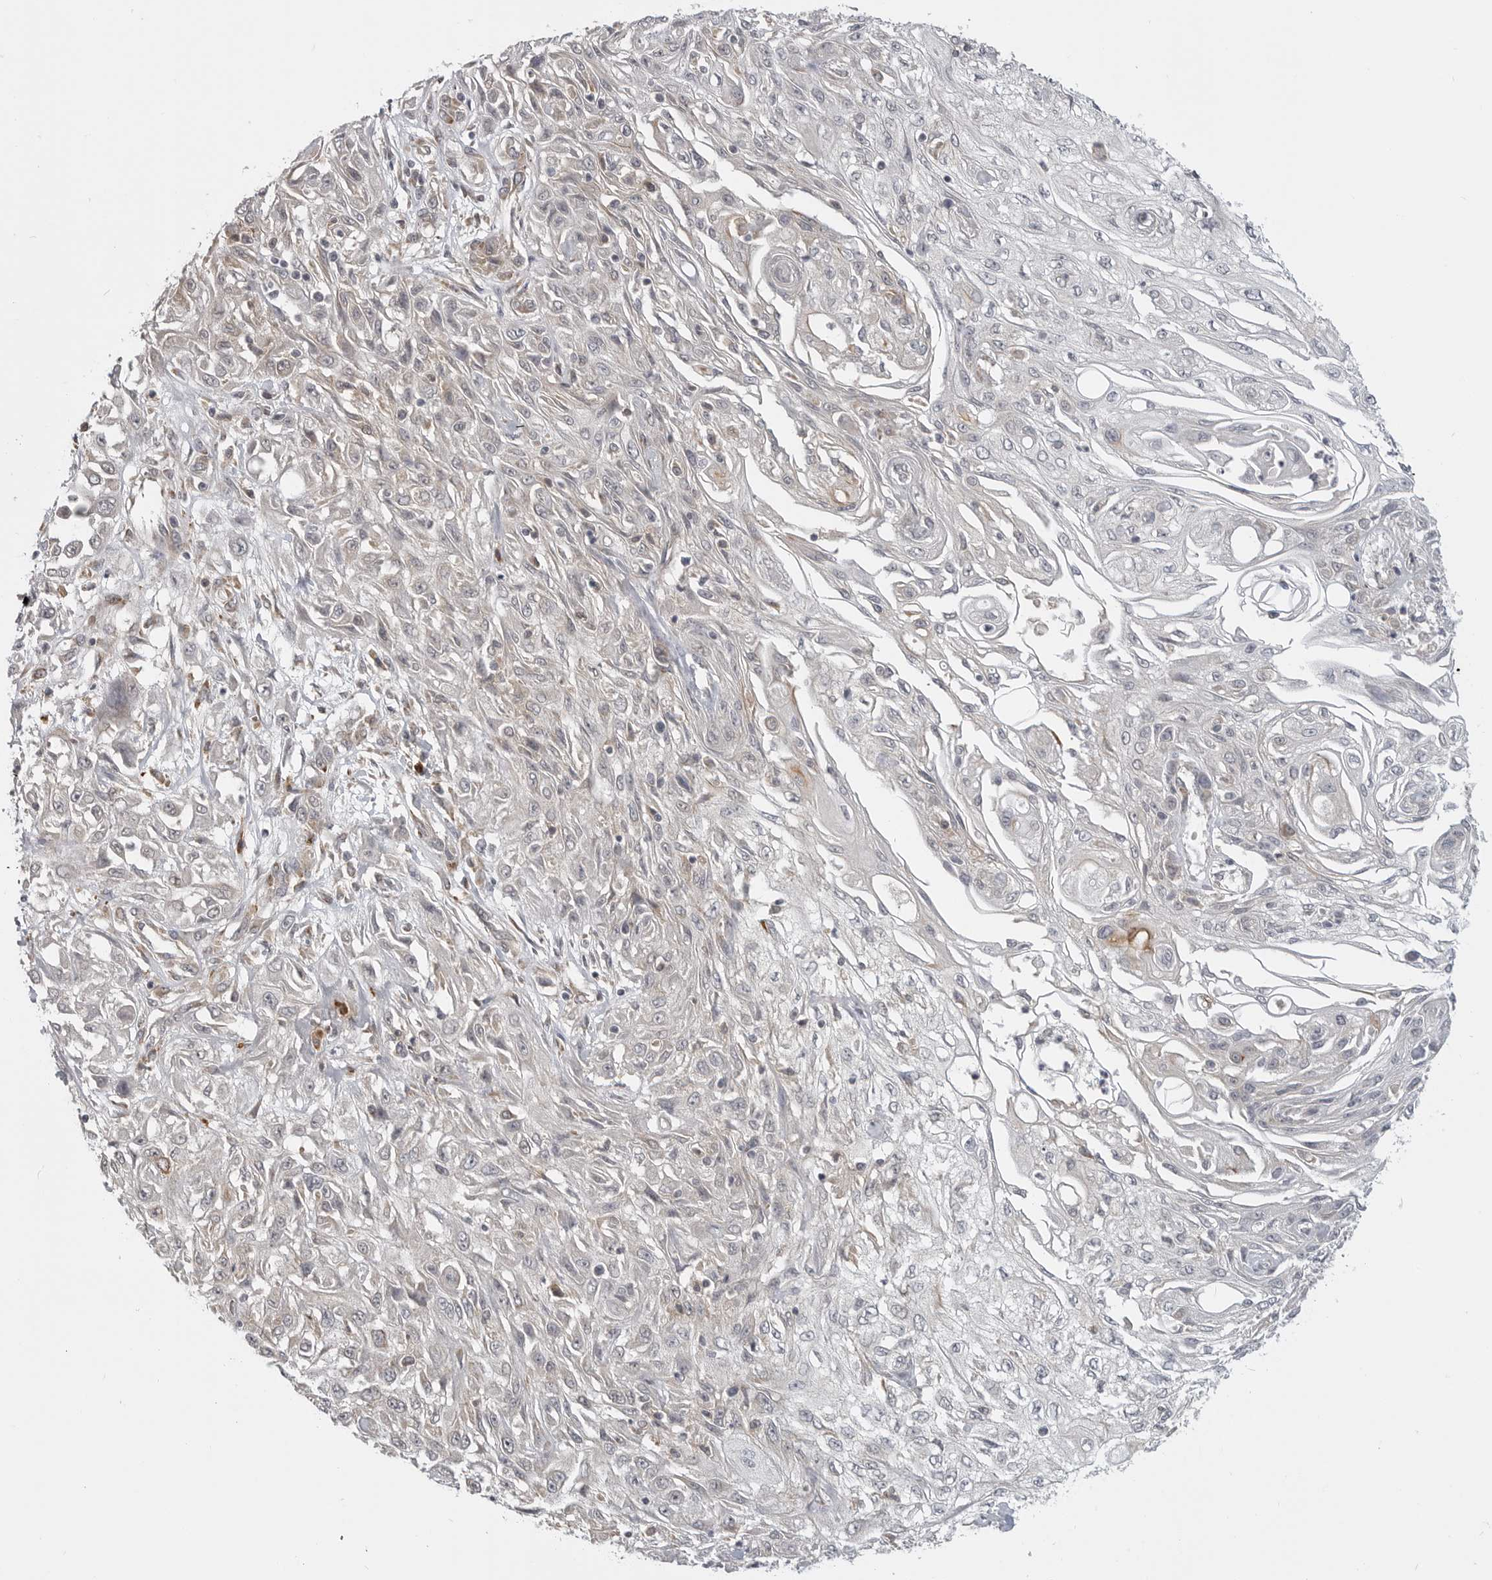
{"staining": {"intensity": "negative", "quantity": "none", "location": "none"}, "tissue": "skin cancer", "cell_type": "Tumor cells", "image_type": "cancer", "snomed": [{"axis": "morphology", "description": "Squamous cell carcinoma, NOS"}, {"axis": "morphology", "description": "Squamous cell carcinoma, metastatic, NOS"}, {"axis": "topography", "description": "Skin"}, {"axis": "topography", "description": "Lymph node"}], "caption": "An image of skin squamous cell carcinoma stained for a protein exhibits no brown staining in tumor cells.", "gene": "CEP295NL", "patient": {"sex": "male", "age": 75}}